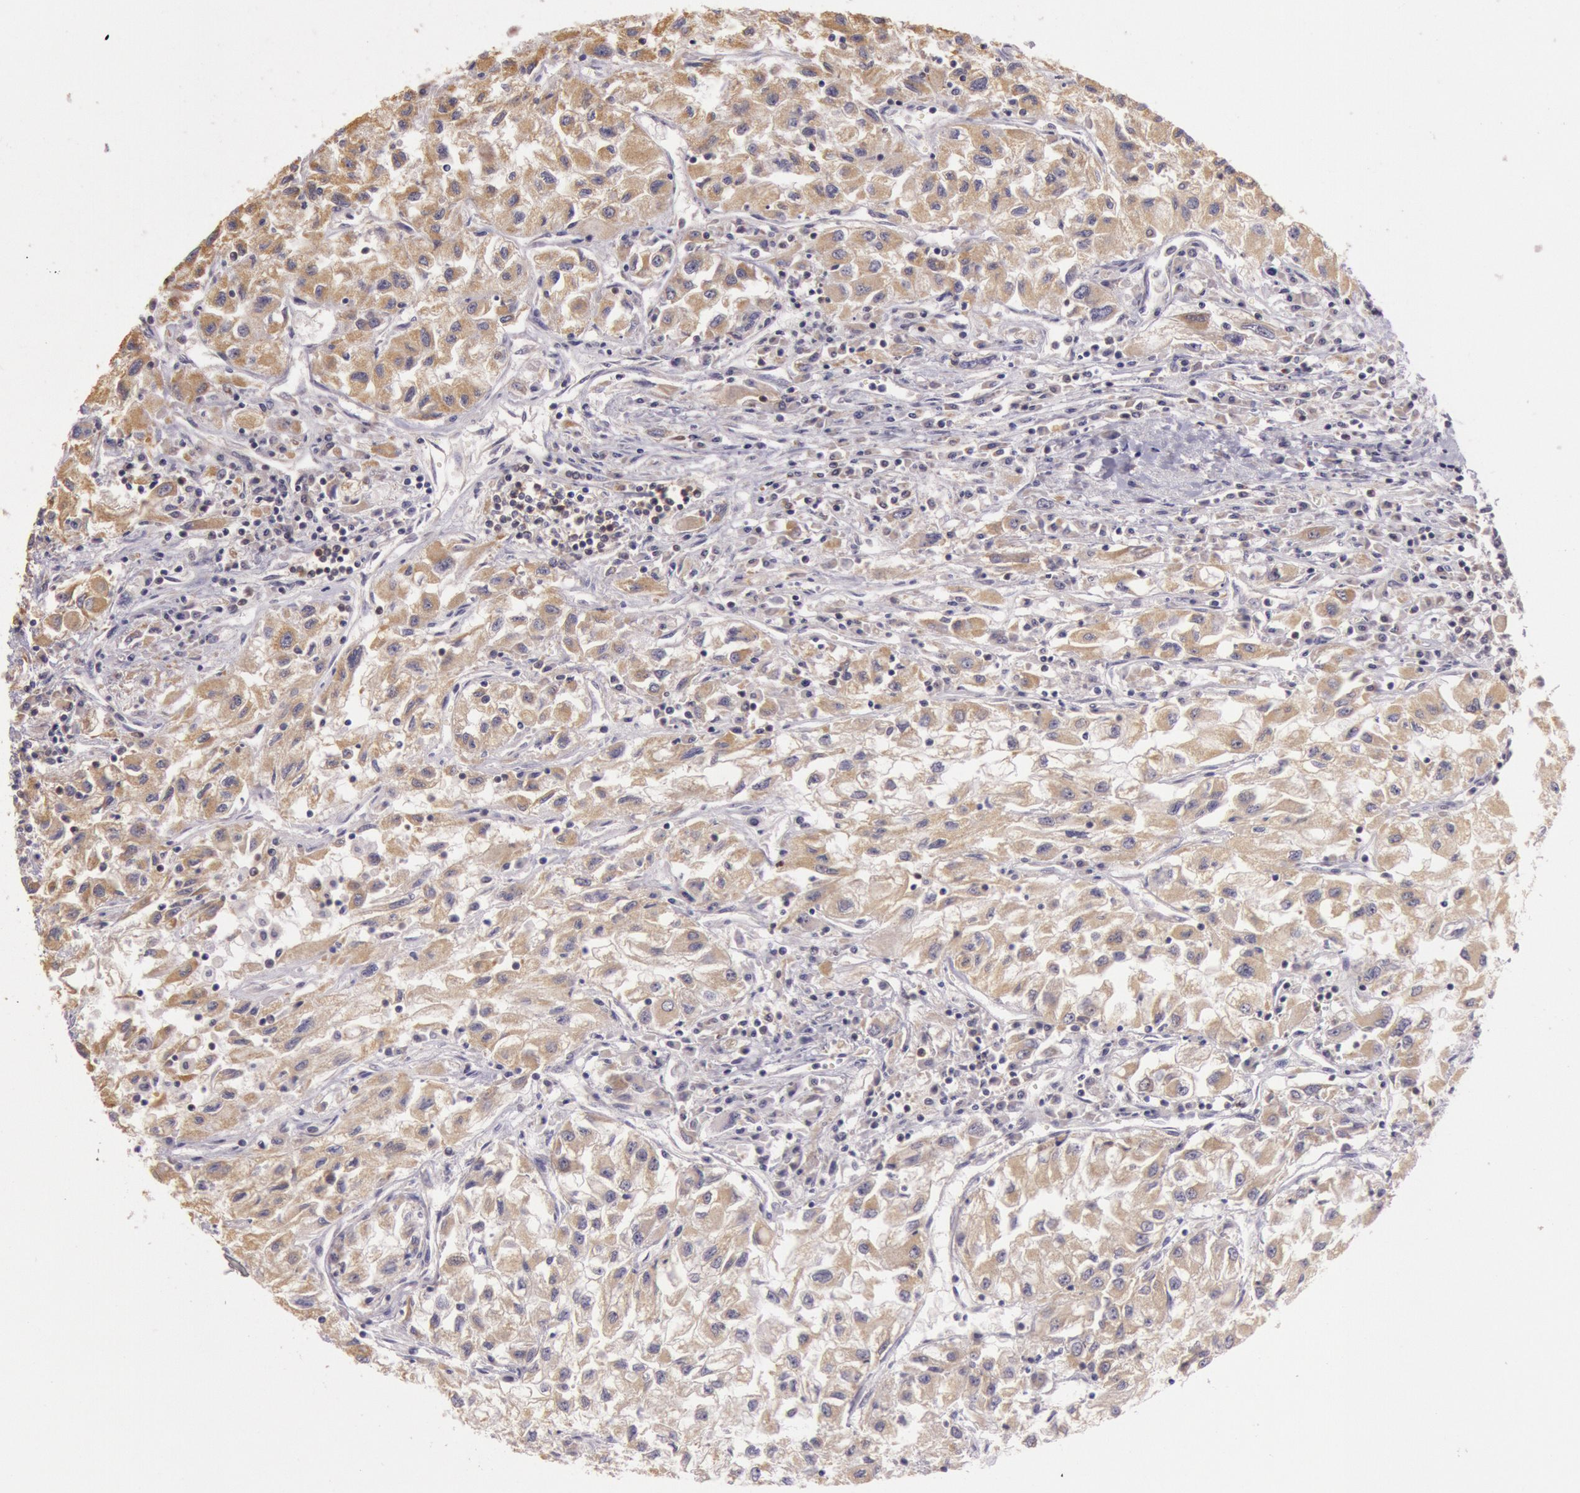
{"staining": {"intensity": "moderate", "quantity": ">75%", "location": "cytoplasmic/membranous"}, "tissue": "renal cancer", "cell_type": "Tumor cells", "image_type": "cancer", "snomed": [{"axis": "morphology", "description": "Adenocarcinoma, NOS"}, {"axis": "topography", "description": "Kidney"}], "caption": "High-magnification brightfield microscopy of renal adenocarcinoma stained with DAB (3,3'-diaminobenzidine) (brown) and counterstained with hematoxylin (blue). tumor cells exhibit moderate cytoplasmic/membranous positivity is appreciated in about>75% of cells.", "gene": "CDK16", "patient": {"sex": "male", "age": 59}}